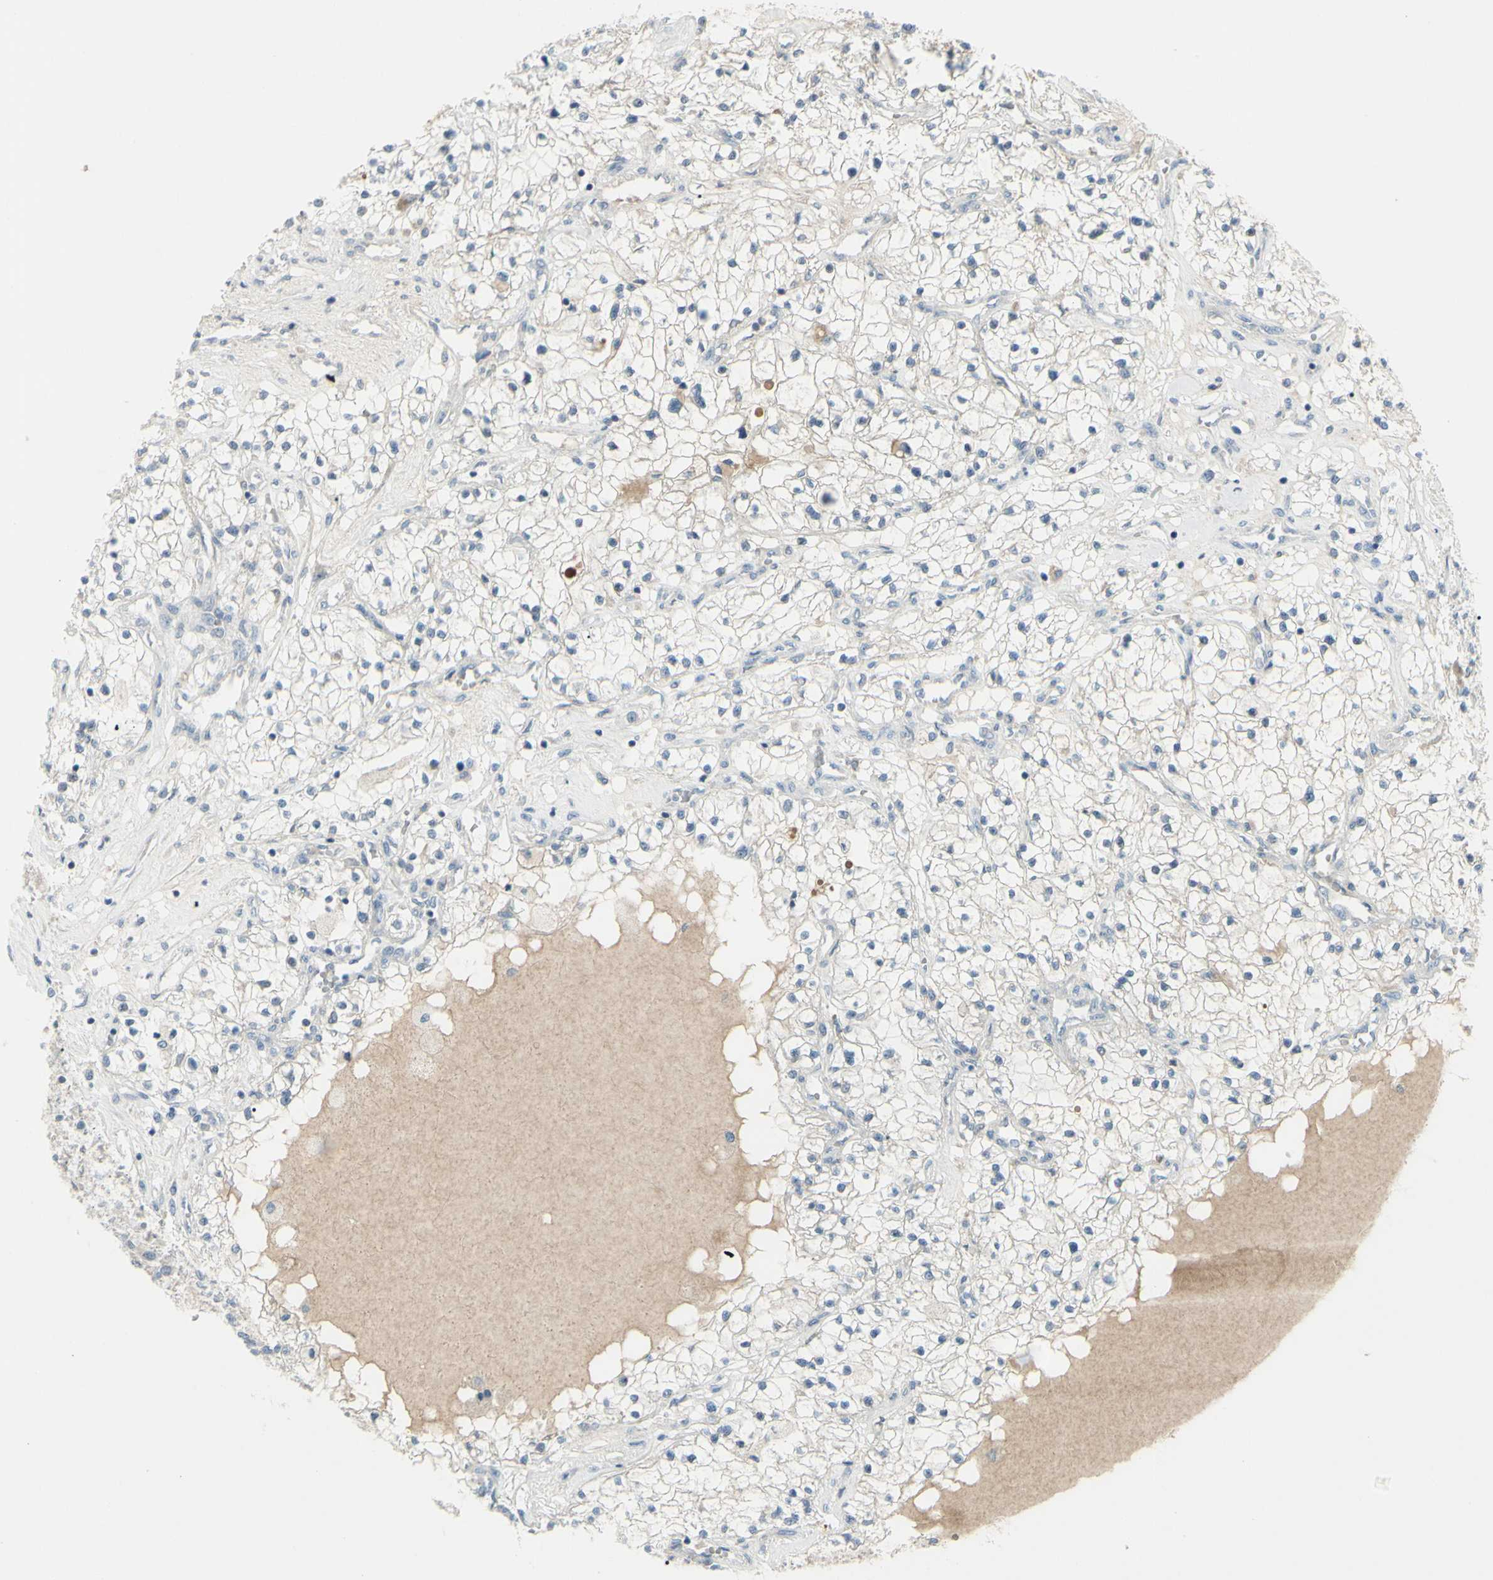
{"staining": {"intensity": "negative", "quantity": "none", "location": "none"}, "tissue": "renal cancer", "cell_type": "Tumor cells", "image_type": "cancer", "snomed": [{"axis": "morphology", "description": "Adenocarcinoma, NOS"}, {"axis": "topography", "description": "Kidney"}], "caption": "Protein analysis of renal cancer demonstrates no significant positivity in tumor cells.", "gene": "SH3GL2", "patient": {"sex": "male", "age": 68}}